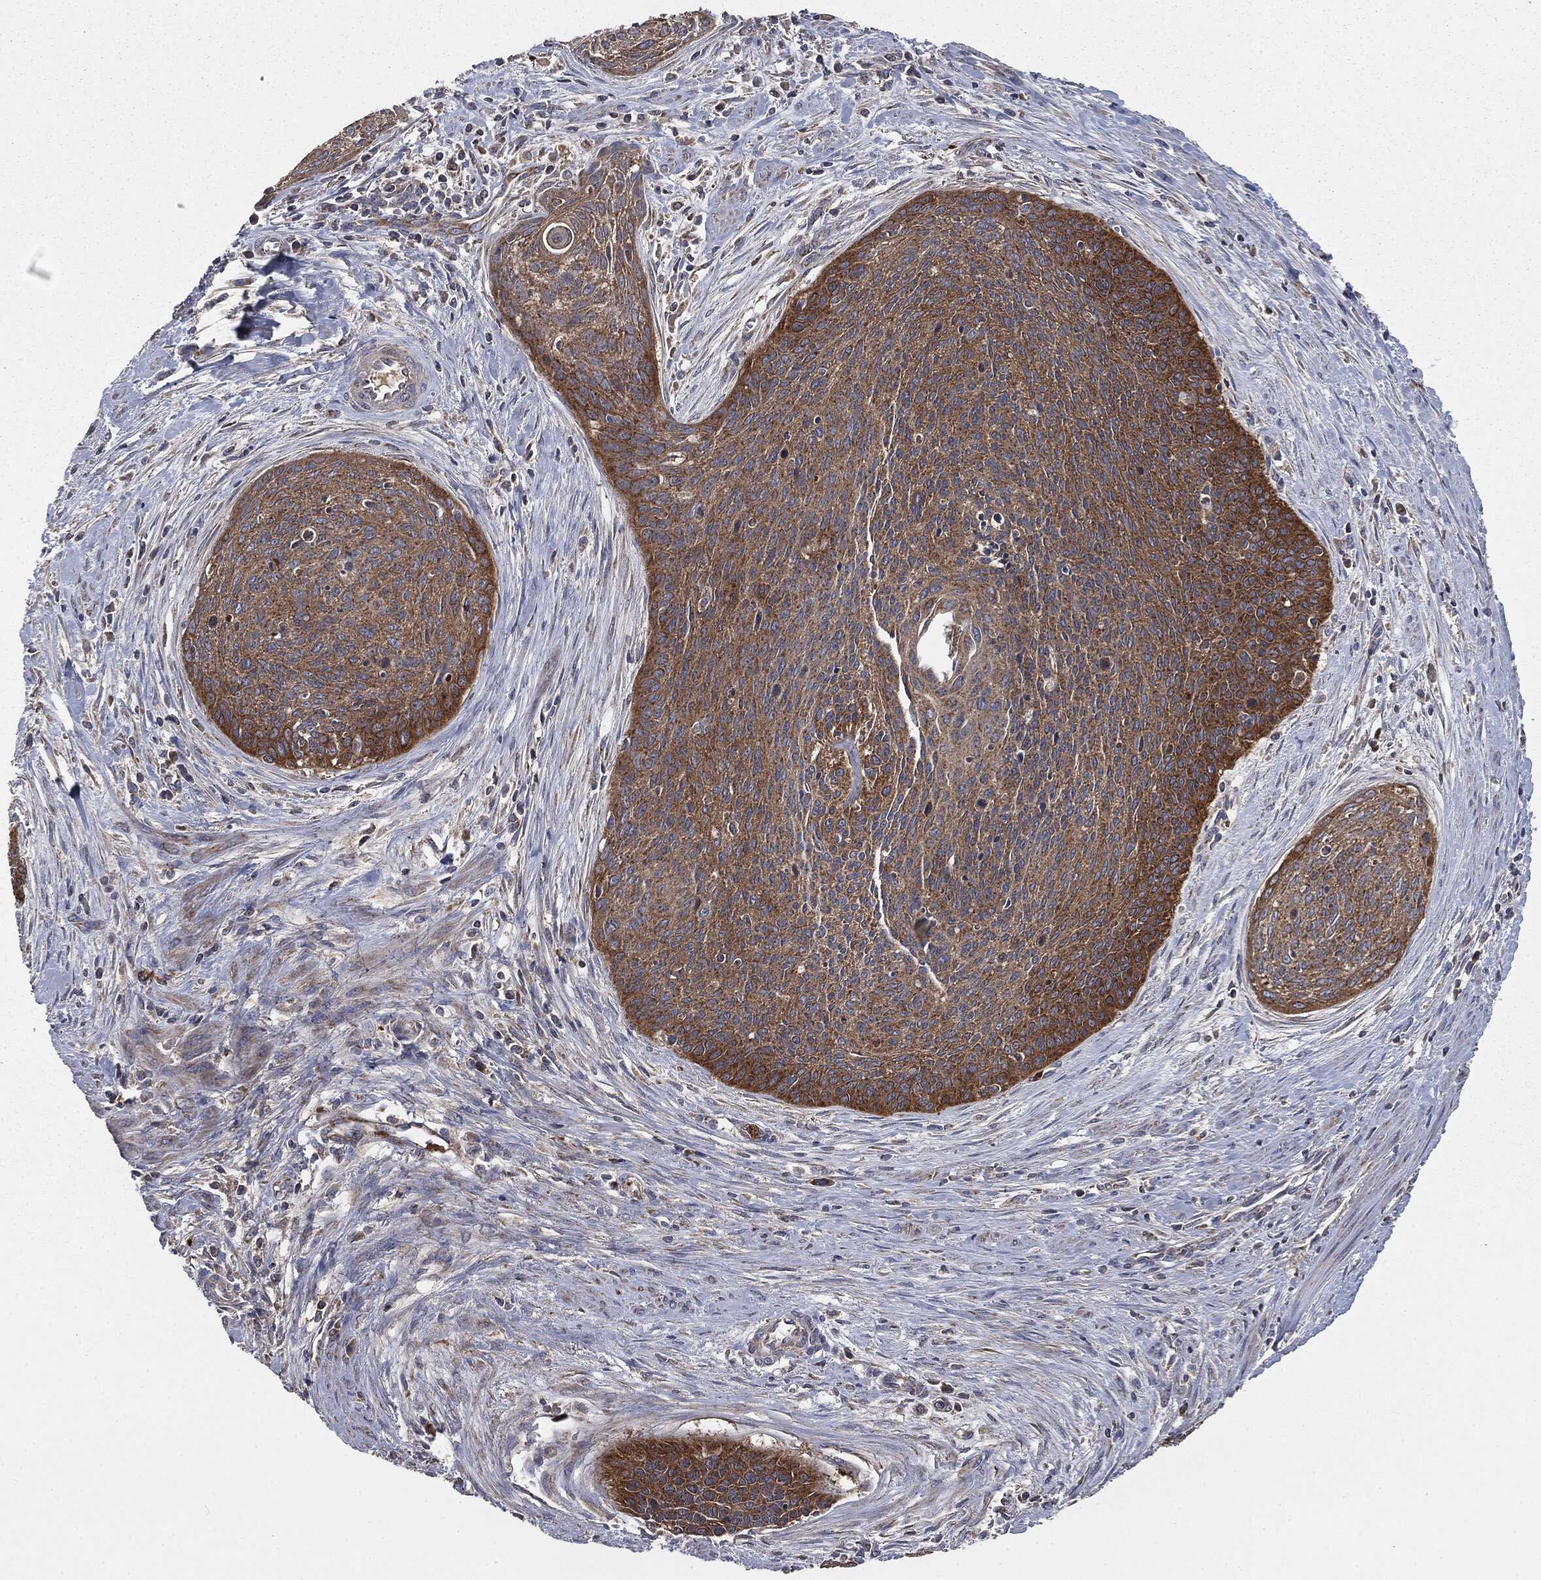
{"staining": {"intensity": "moderate", "quantity": ">75%", "location": "cytoplasmic/membranous"}, "tissue": "cervical cancer", "cell_type": "Tumor cells", "image_type": "cancer", "snomed": [{"axis": "morphology", "description": "Squamous cell carcinoma, NOS"}, {"axis": "topography", "description": "Cervix"}], "caption": "Protein analysis of cervical squamous cell carcinoma tissue displays moderate cytoplasmic/membranous expression in approximately >75% of tumor cells.", "gene": "MAPK6", "patient": {"sex": "female", "age": 55}}